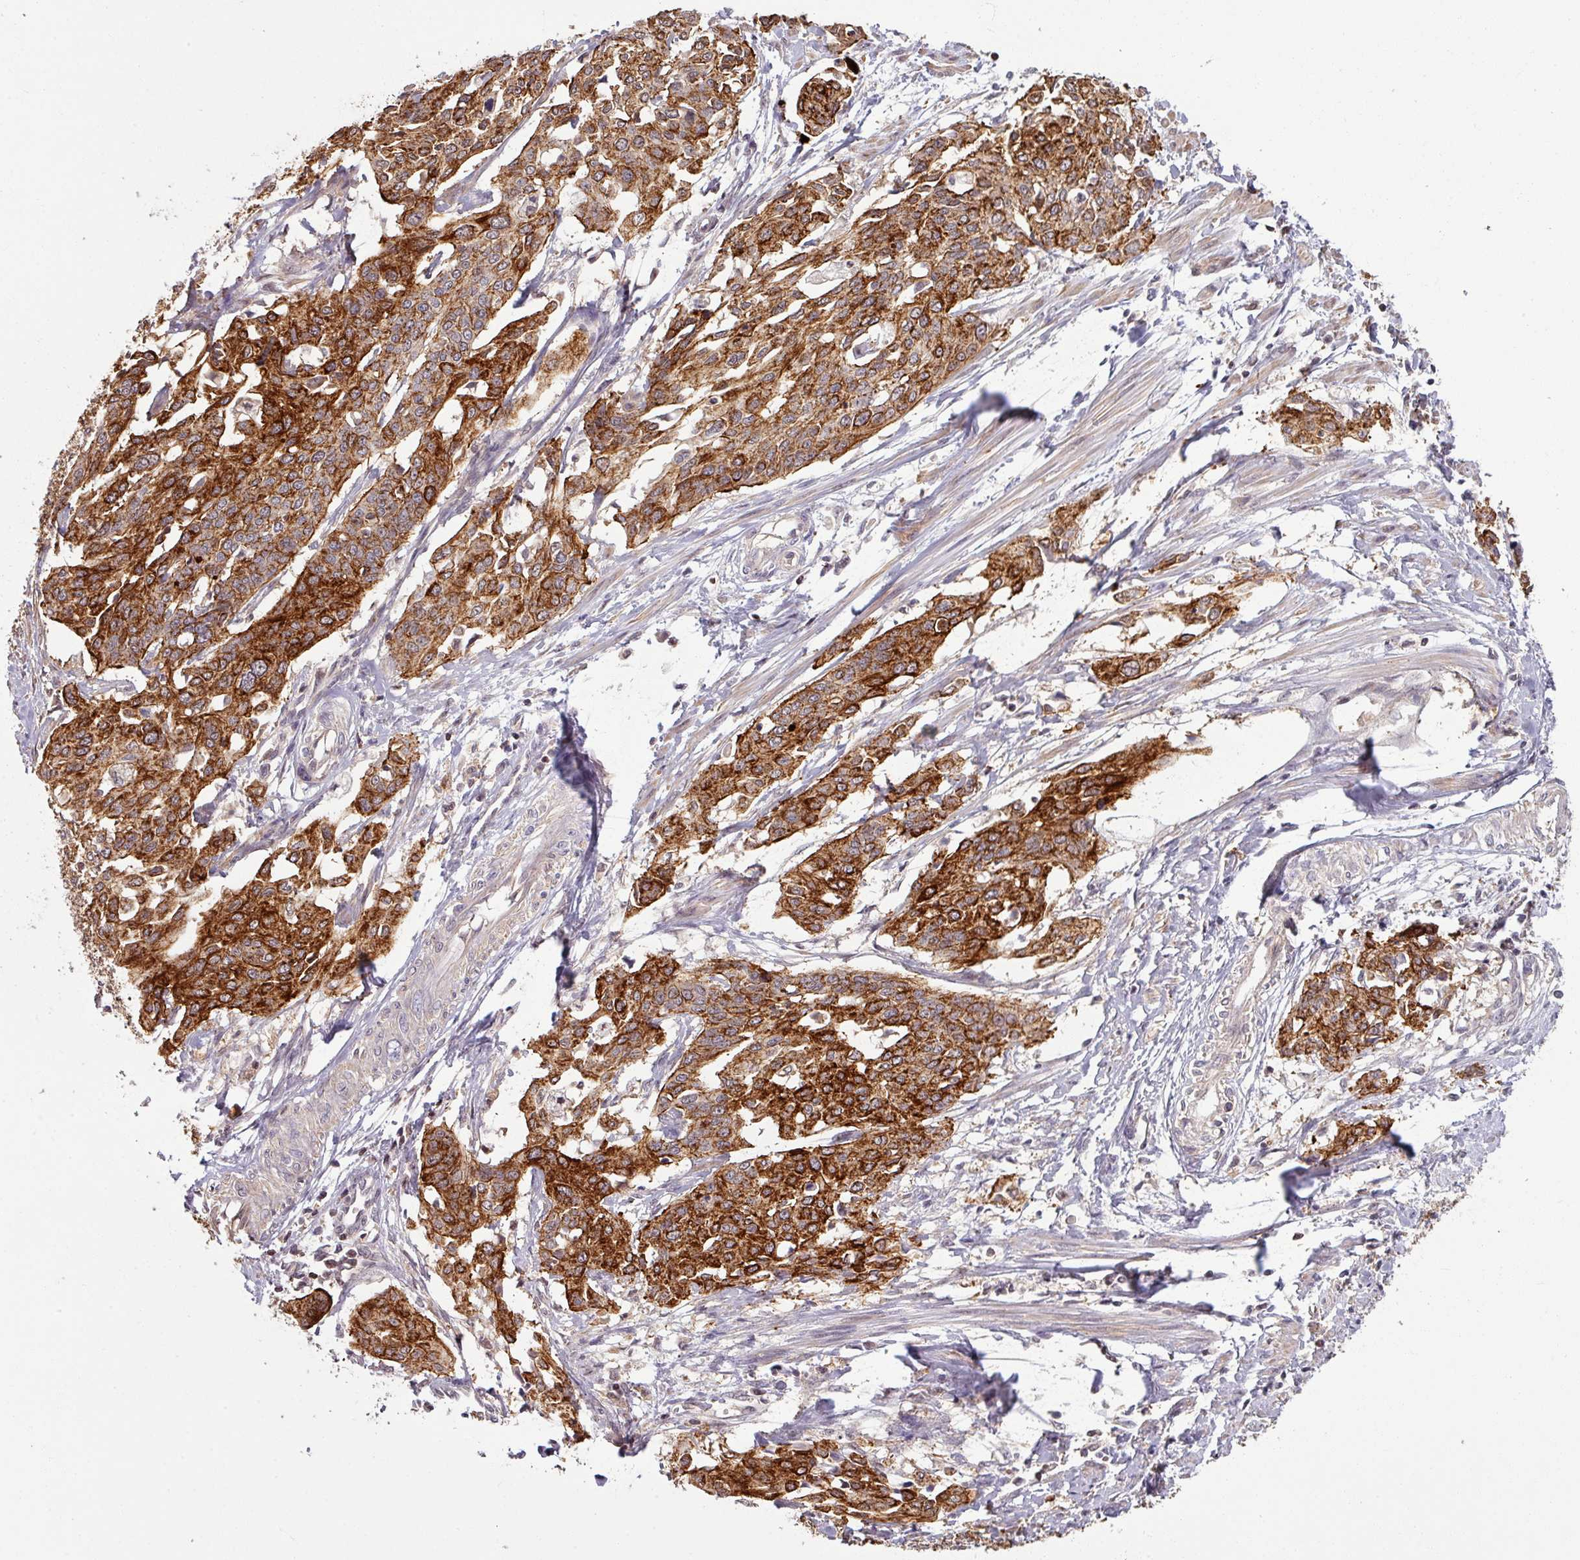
{"staining": {"intensity": "strong", "quantity": ">75%", "location": "cytoplasmic/membranous"}, "tissue": "cervical cancer", "cell_type": "Tumor cells", "image_type": "cancer", "snomed": [{"axis": "morphology", "description": "Squamous cell carcinoma, NOS"}, {"axis": "topography", "description": "Cervix"}], "caption": "Squamous cell carcinoma (cervical) tissue reveals strong cytoplasmic/membranous positivity in approximately >75% of tumor cells, visualized by immunohistochemistry.", "gene": "TUSC3", "patient": {"sex": "female", "age": 44}}